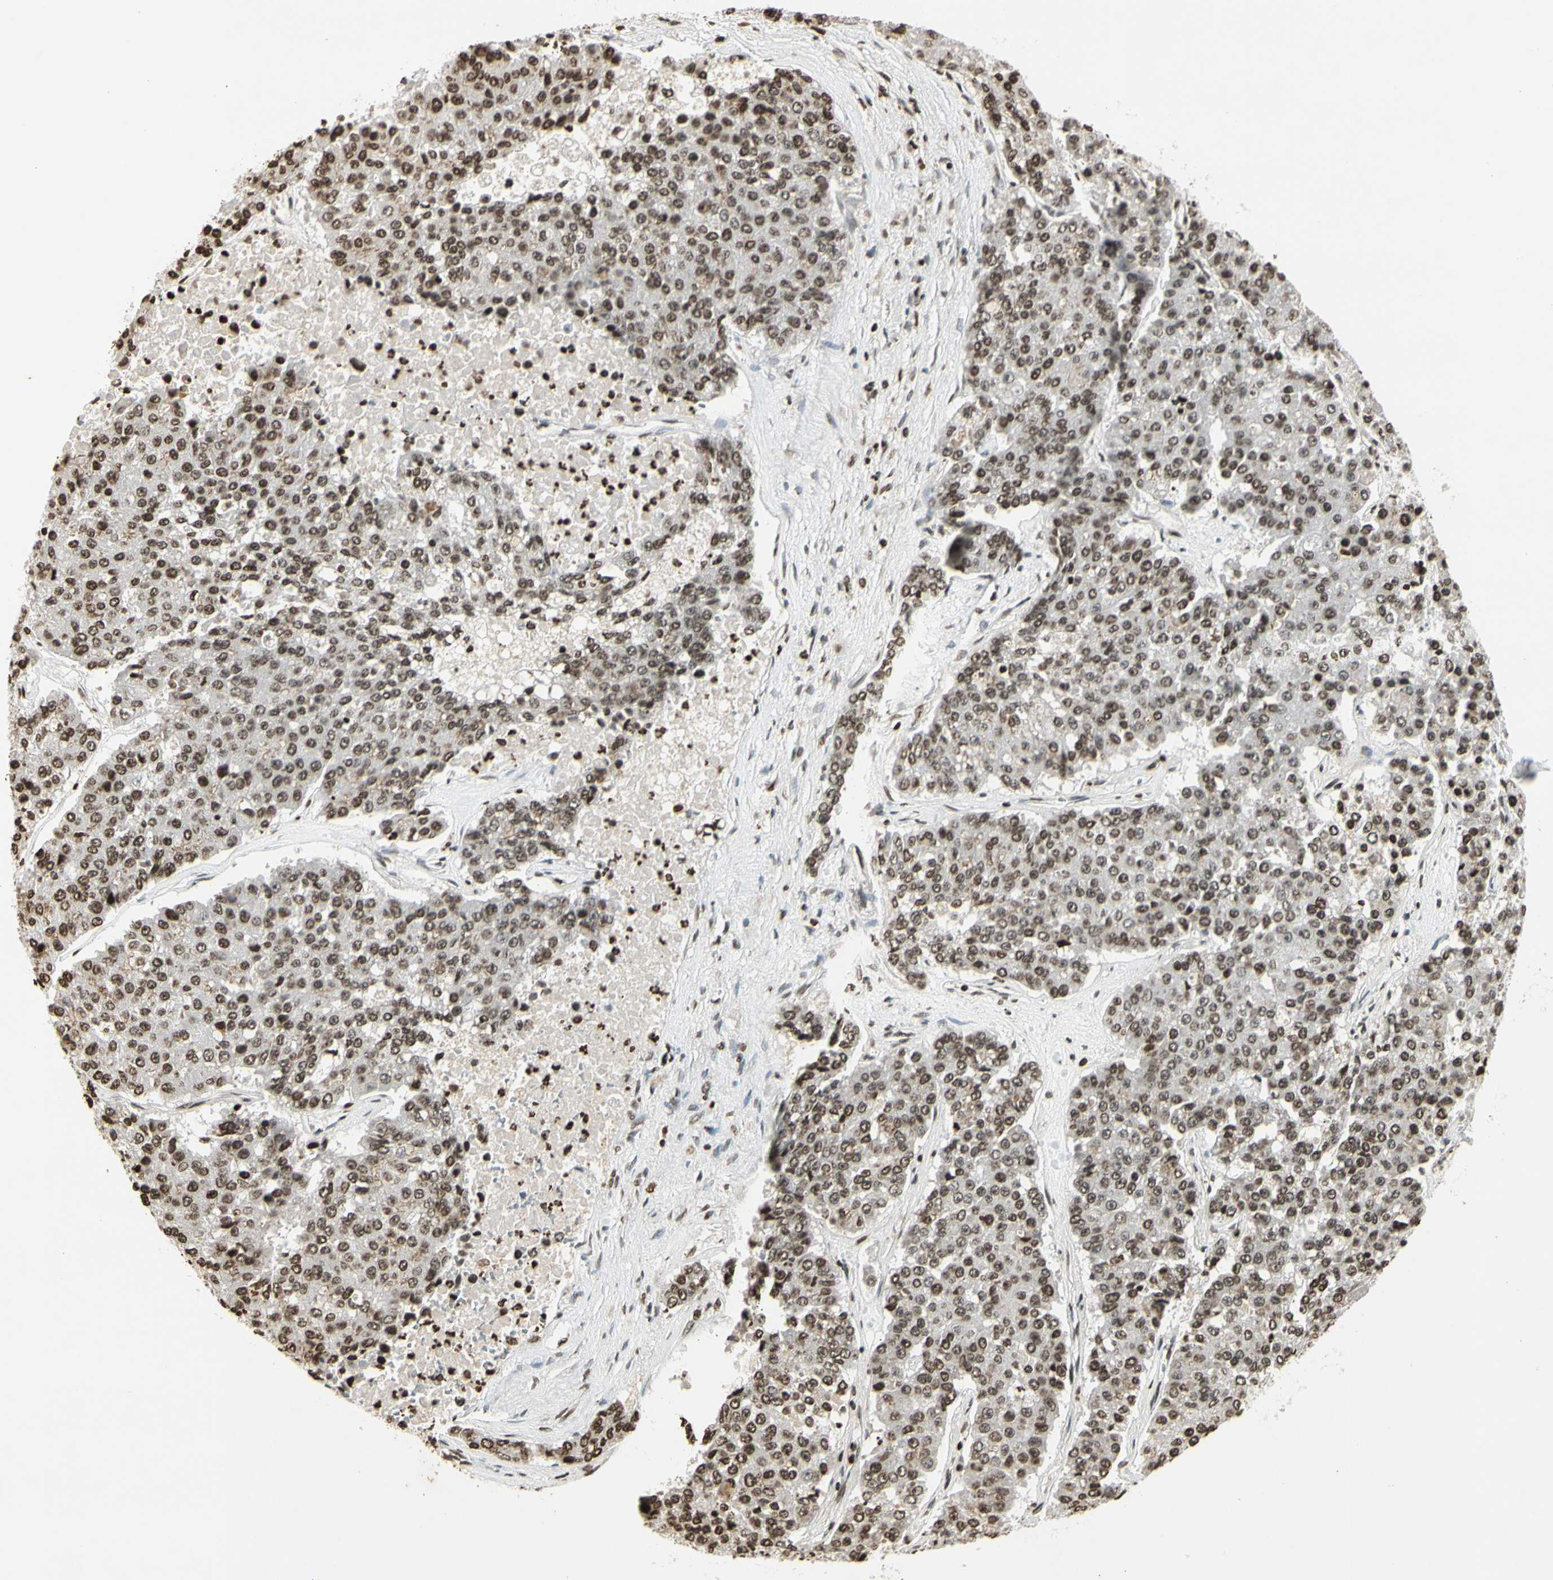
{"staining": {"intensity": "moderate", "quantity": ">75%", "location": "cytoplasmic/membranous,nuclear"}, "tissue": "pancreatic cancer", "cell_type": "Tumor cells", "image_type": "cancer", "snomed": [{"axis": "morphology", "description": "Adenocarcinoma, NOS"}, {"axis": "topography", "description": "Pancreas"}], "caption": "Pancreatic cancer tissue displays moderate cytoplasmic/membranous and nuclear positivity in about >75% of tumor cells, visualized by immunohistochemistry.", "gene": "RORA", "patient": {"sex": "male", "age": 50}}